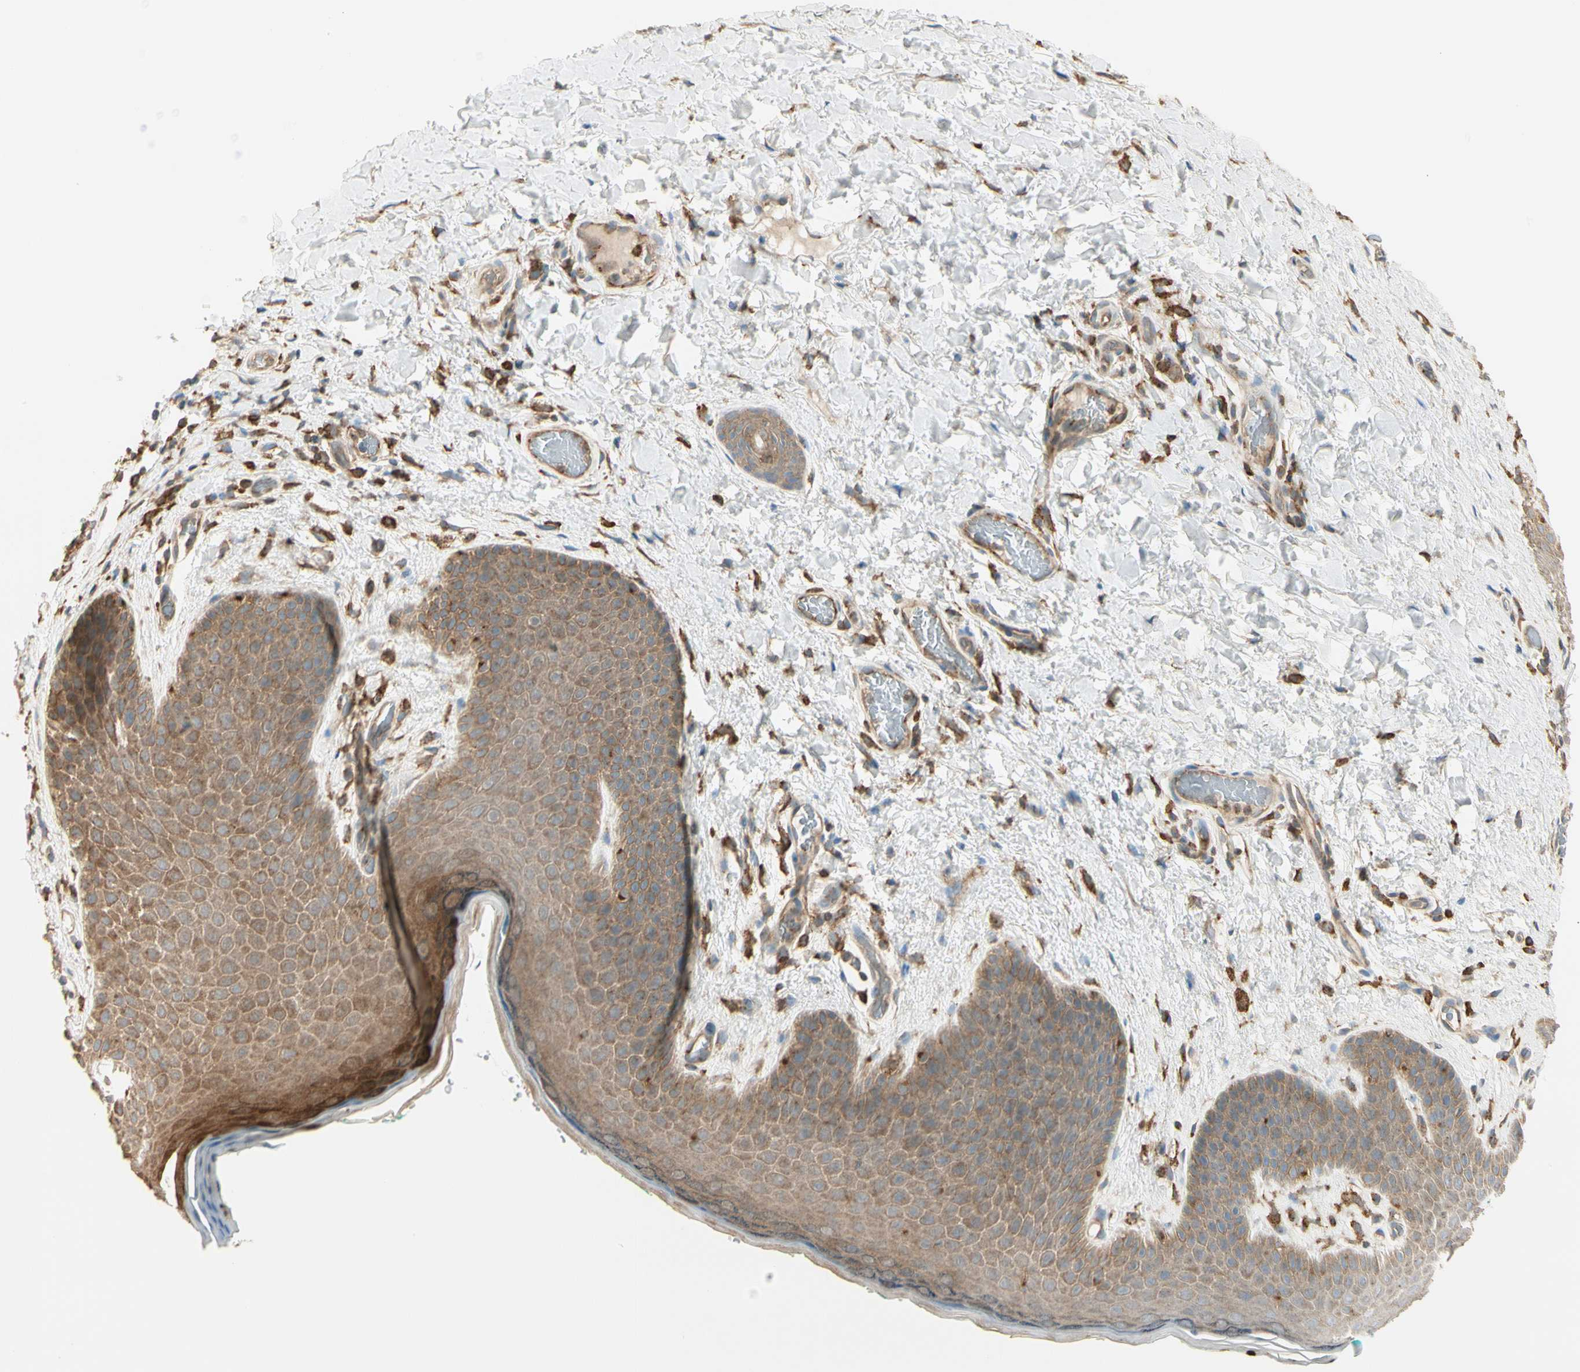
{"staining": {"intensity": "weak", "quantity": ">75%", "location": "cytoplasmic/membranous"}, "tissue": "skin", "cell_type": "Epidermal cells", "image_type": "normal", "snomed": [{"axis": "morphology", "description": "Normal tissue, NOS"}, {"axis": "topography", "description": "Anal"}], "caption": "Skin stained with DAB immunohistochemistry shows low levels of weak cytoplasmic/membranous expression in approximately >75% of epidermal cells. (brown staining indicates protein expression, while blue staining denotes nuclei).", "gene": "AGFG1", "patient": {"sex": "male", "age": 74}}